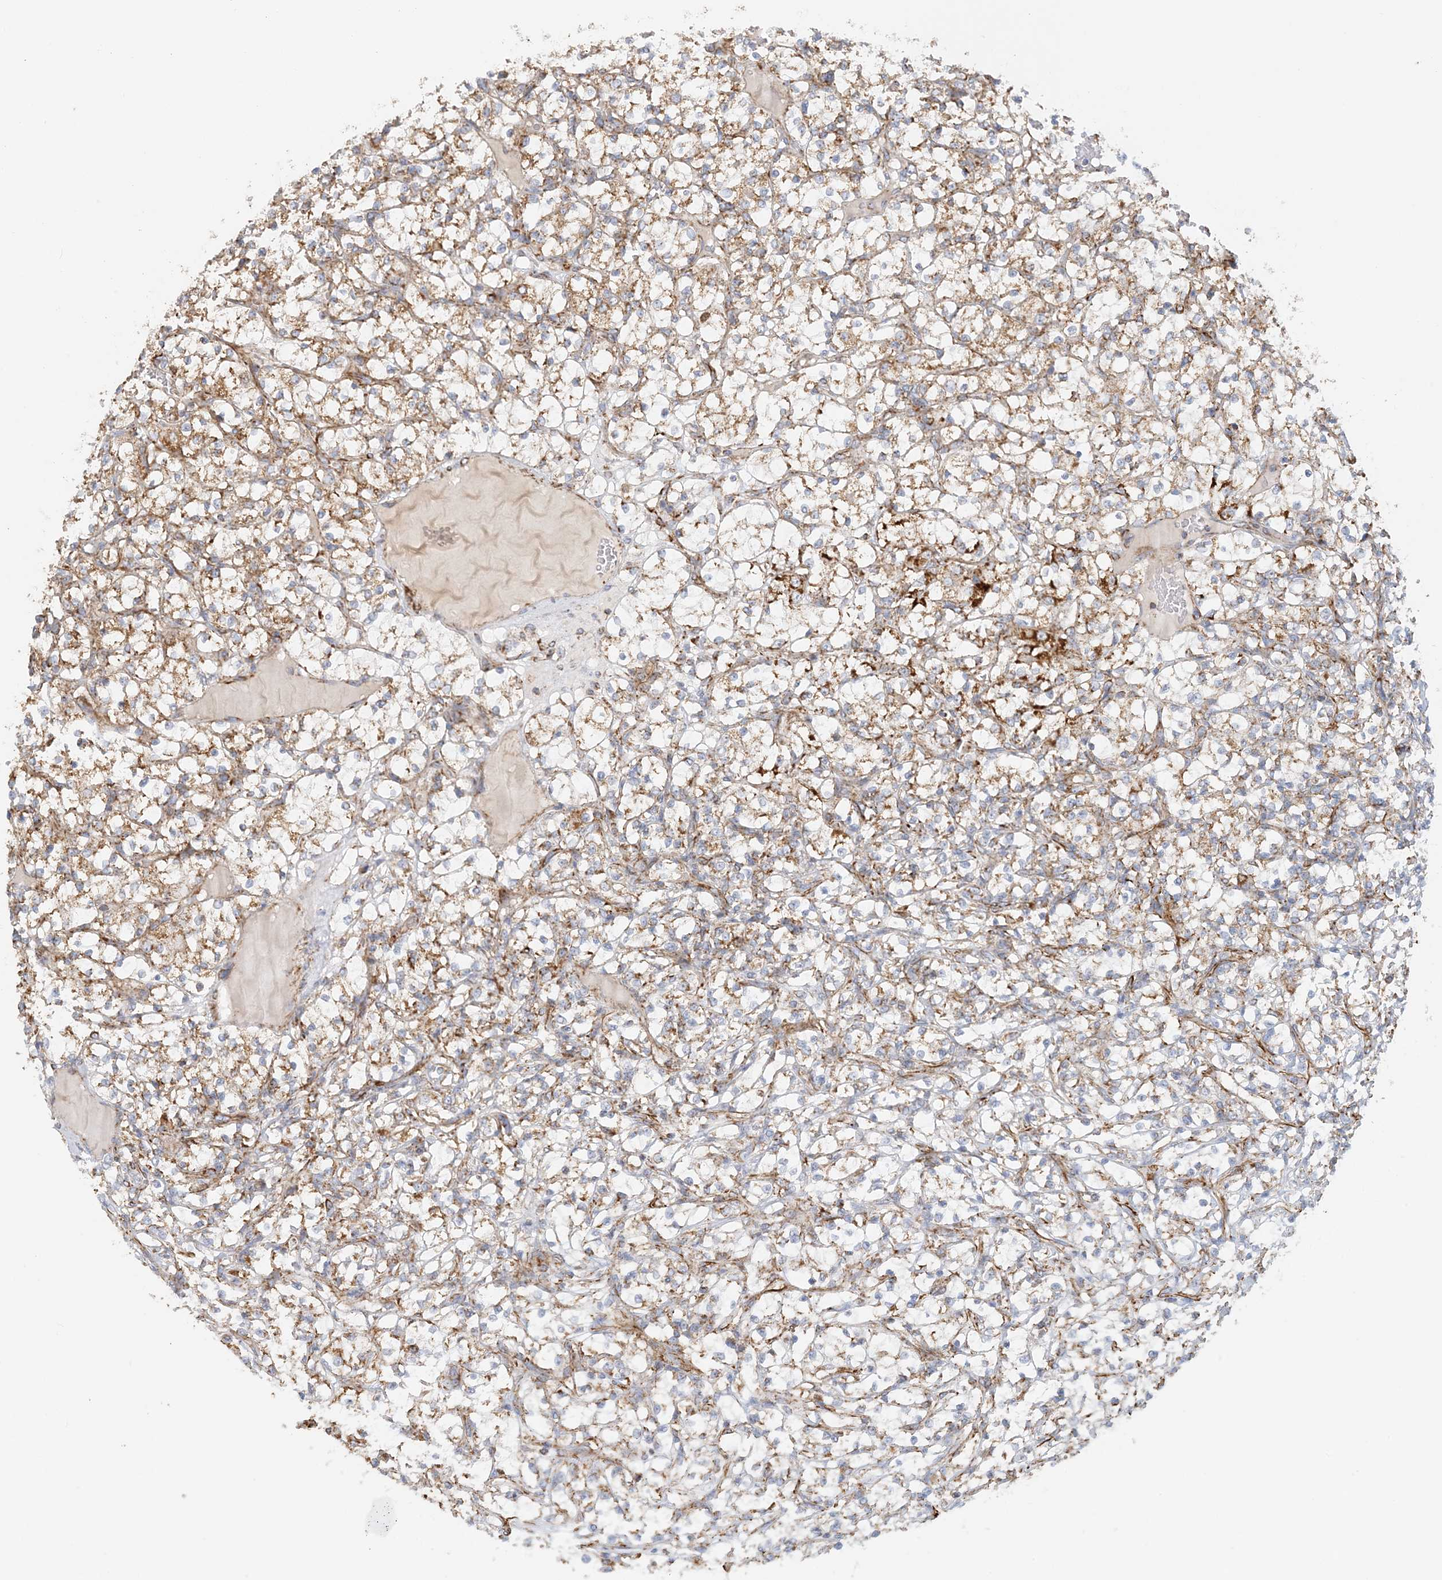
{"staining": {"intensity": "moderate", "quantity": ">75%", "location": "cytoplasmic/membranous"}, "tissue": "renal cancer", "cell_type": "Tumor cells", "image_type": "cancer", "snomed": [{"axis": "morphology", "description": "Adenocarcinoma, NOS"}, {"axis": "topography", "description": "Kidney"}], "caption": "Immunohistochemical staining of renal cancer (adenocarcinoma) reveals moderate cytoplasmic/membranous protein expression in about >75% of tumor cells.", "gene": "COA3", "patient": {"sex": "female", "age": 69}}